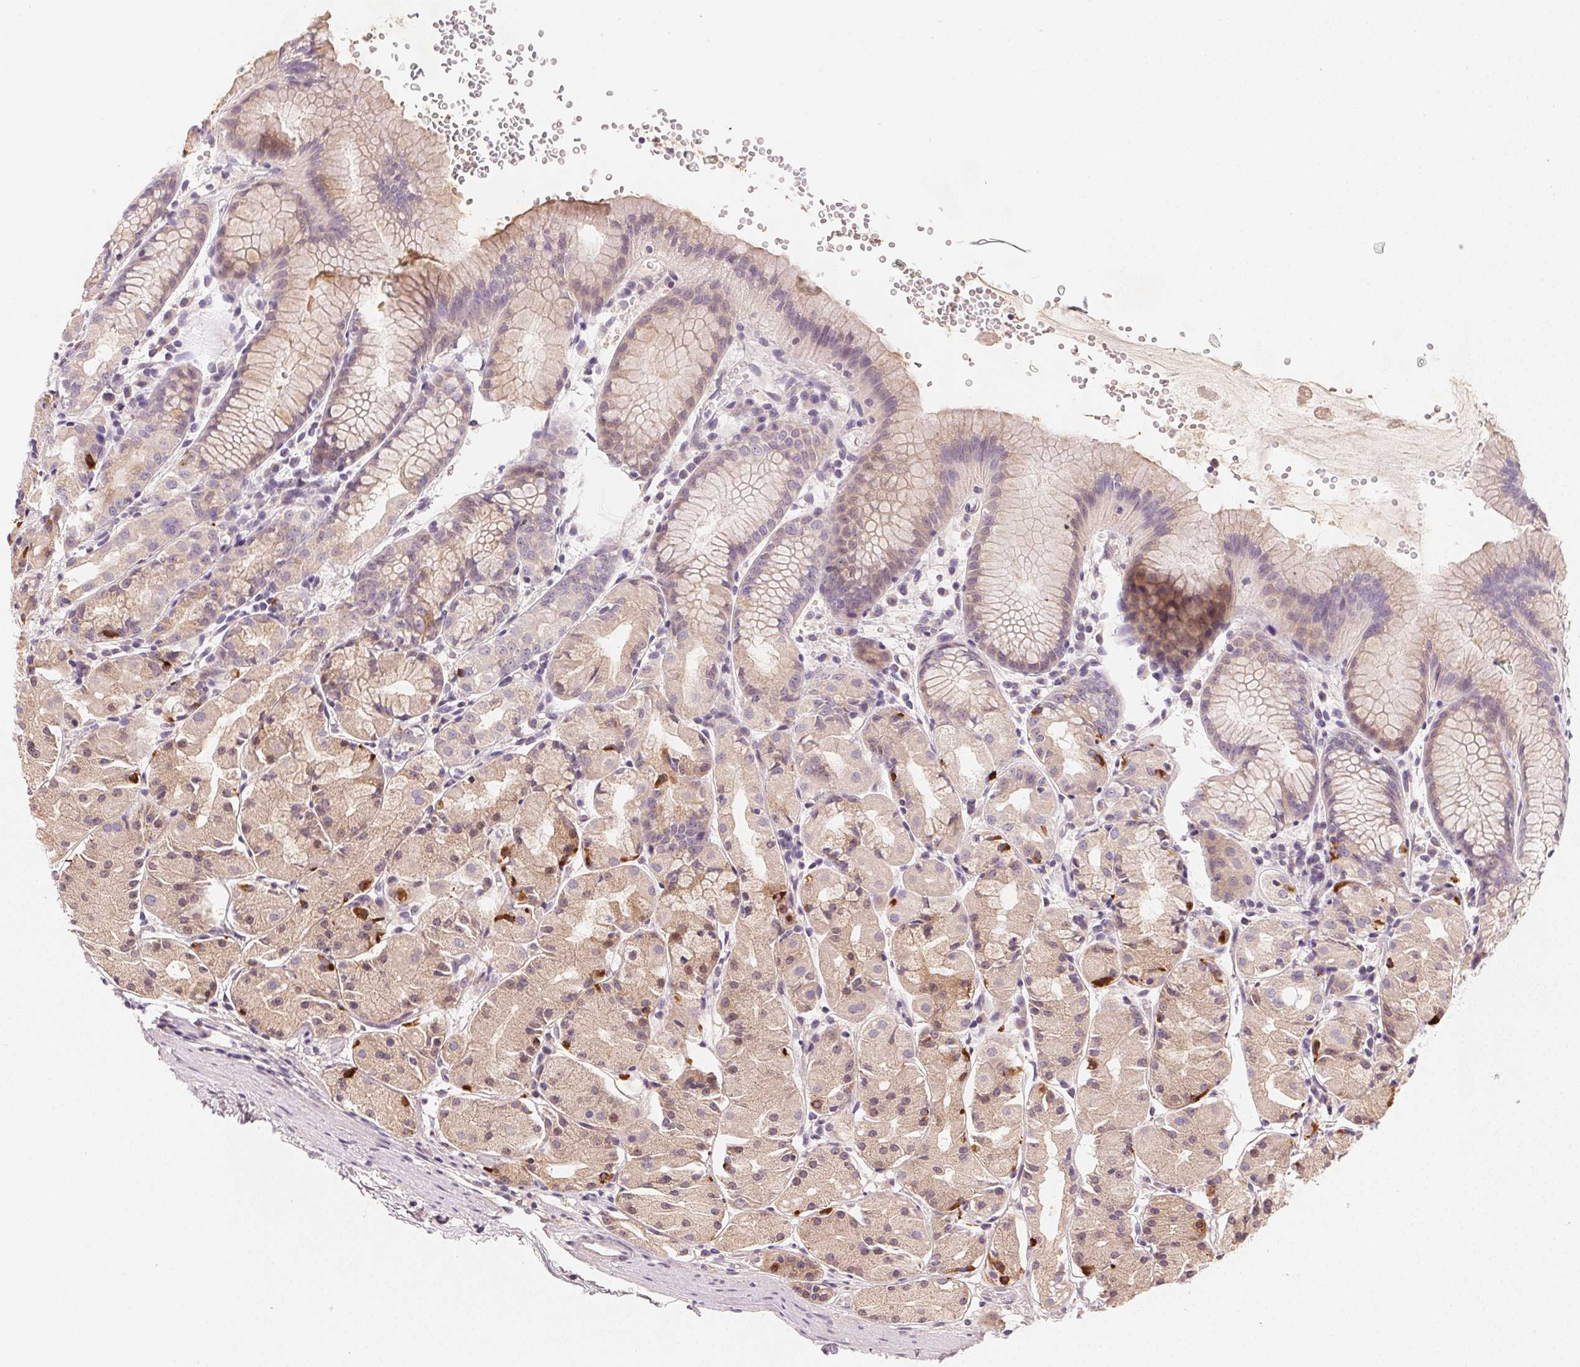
{"staining": {"intensity": "weak", "quantity": "25%-75%", "location": "cytoplasmic/membranous"}, "tissue": "stomach", "cell_type": "Glandular cells", "image_type": "normal", "snomed": [{"axis": "morphology", "description": "Normal tissue, NOS"}, {"axis": "topography", "description": "Stomach, upper"}], "caption": "This image displays immunohistochemistry staining of unremarkable human stomach, with low weak cytoplasmic/membranous expression in about 25%-75% of glandular cells.", "gene": "MYBL1", "patient": {"sex": "male", "age": 47}}